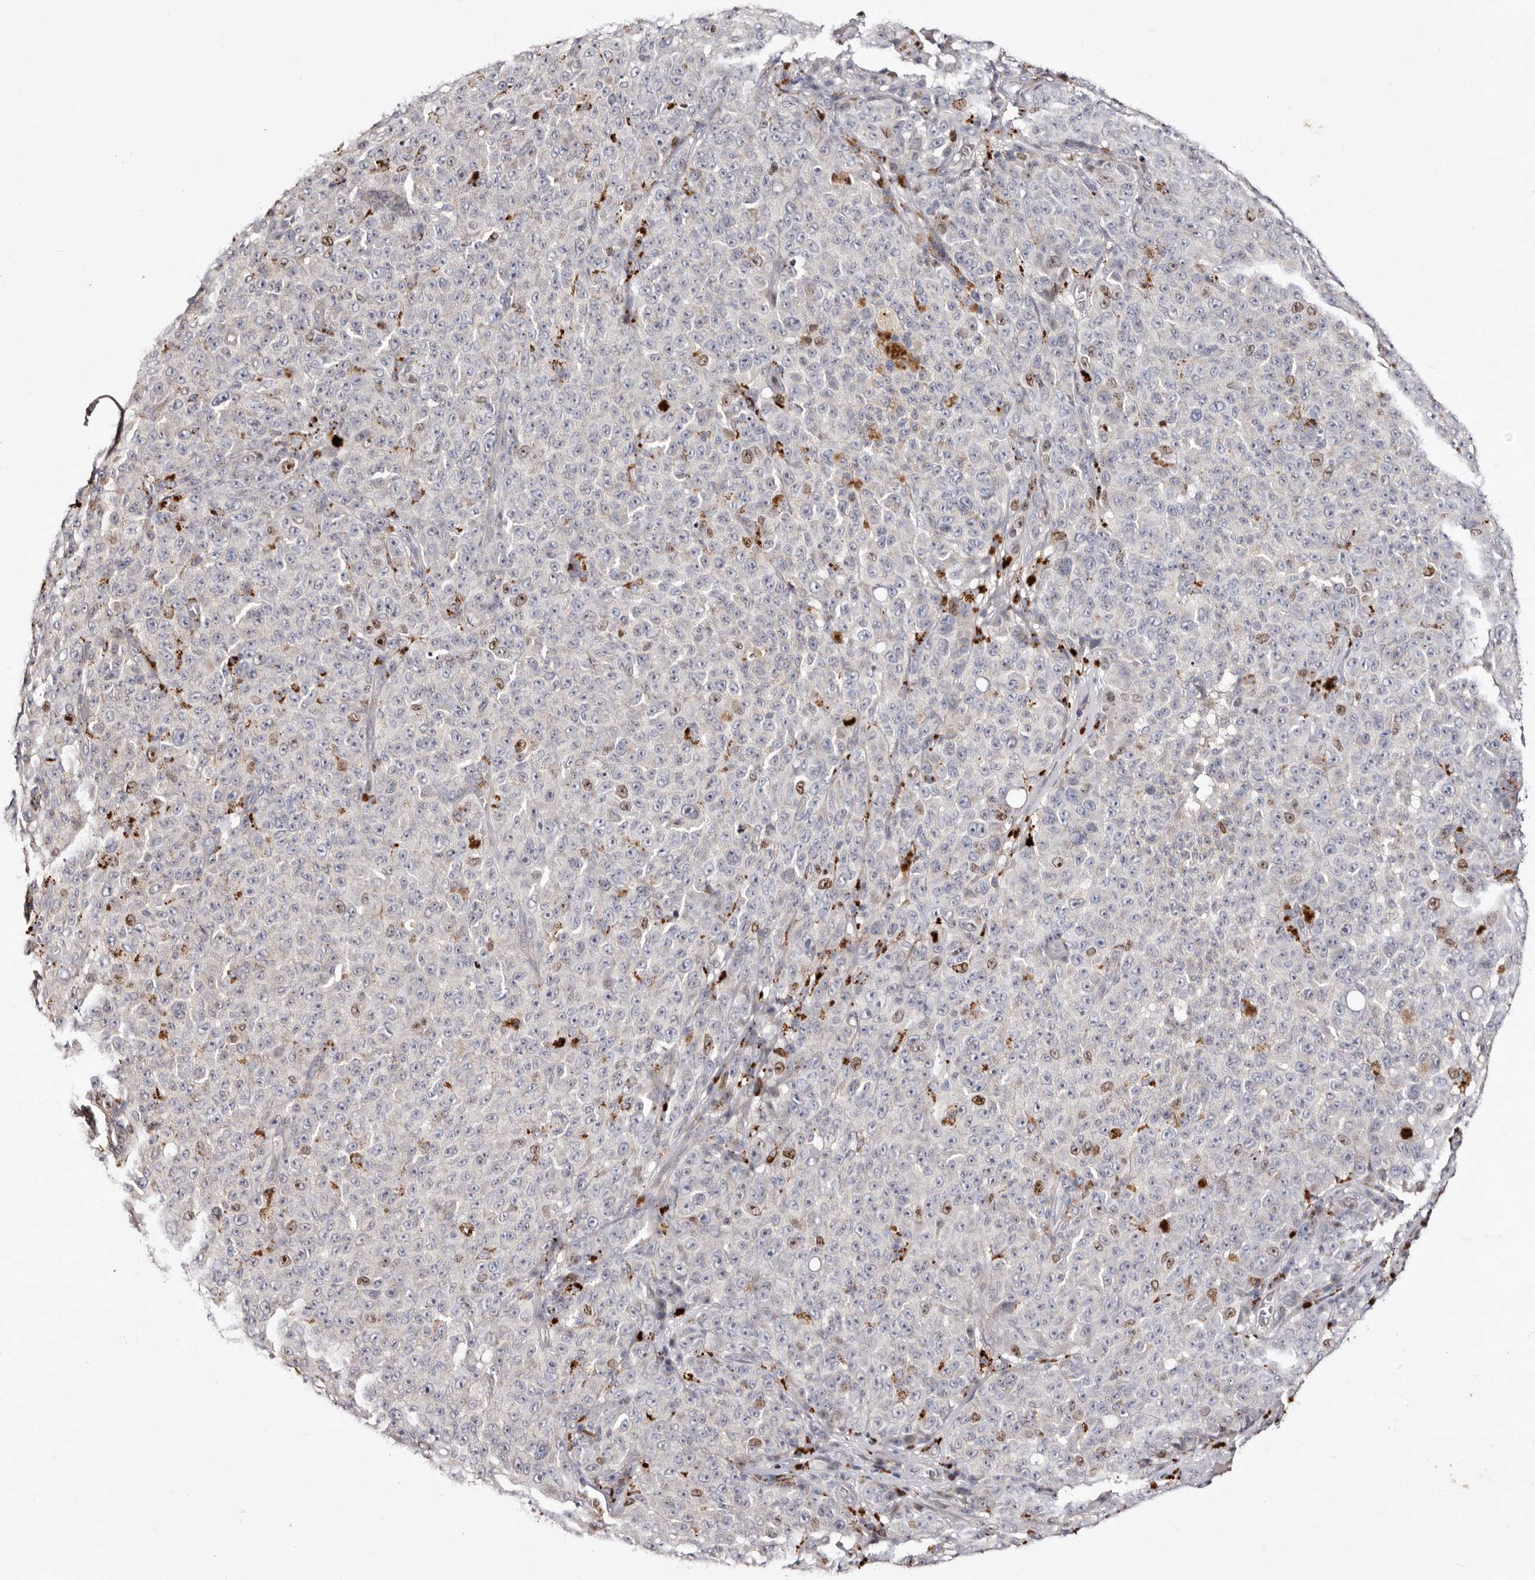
{"staining": {"intensity": "moderate", "quantity": "<25%", "location": "nuclear"}, "tissue": "melanoma", "cell_type": "Tumor cells", "image_type": "cancer", "snomed": [{"axis": "morphology", "description": "Malignant melanoma, NOS"}, {"axis": "topography", "description": "Skin"}], "caption": "High-power microscopy captured an immunohistochemistry (IHC) image of malignant melanoma, revealing moderate nuclear expression in approximately <25% of tumor cells.", "gene": "CDCA8", "patient": {"sex": "female", "age": 82}}